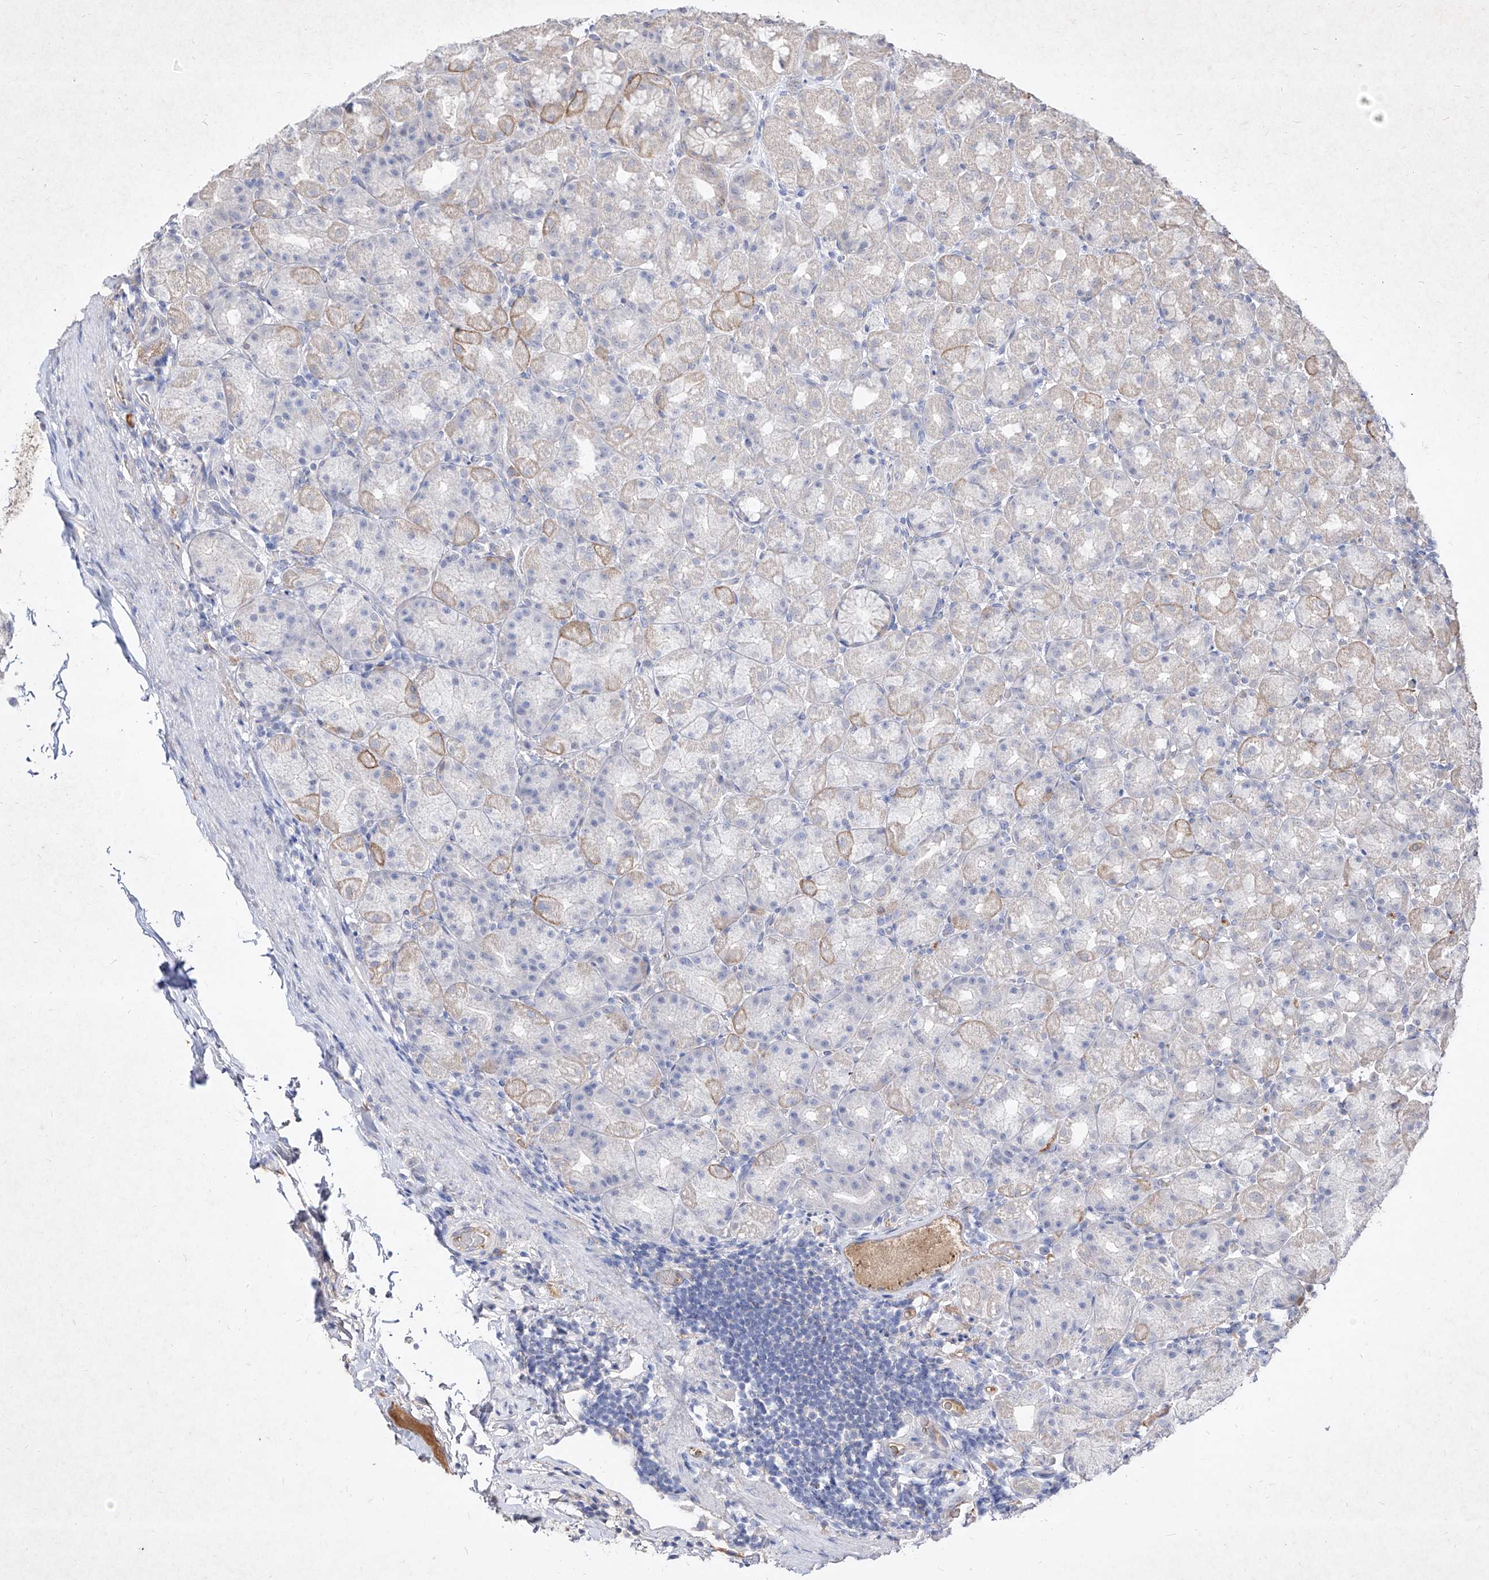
{"staining": {"intensity": "weak", "quantity": "<25%", "location": "cytoplasmic/membranous"}, "tissue": "stomach", "cell_type": "Glandular cells", "image_type": "normal", "snomed": [{"axis": "morphology", "description": "Normal tissue, NOS"}, {"axis": "topography", "description": "Stomach, upper"}], "caption": "Micrograph shows no protein expression in glandular cells of benign stomach.", "gene": "C4A", "patient": {"sex": "male", "age": 68}}